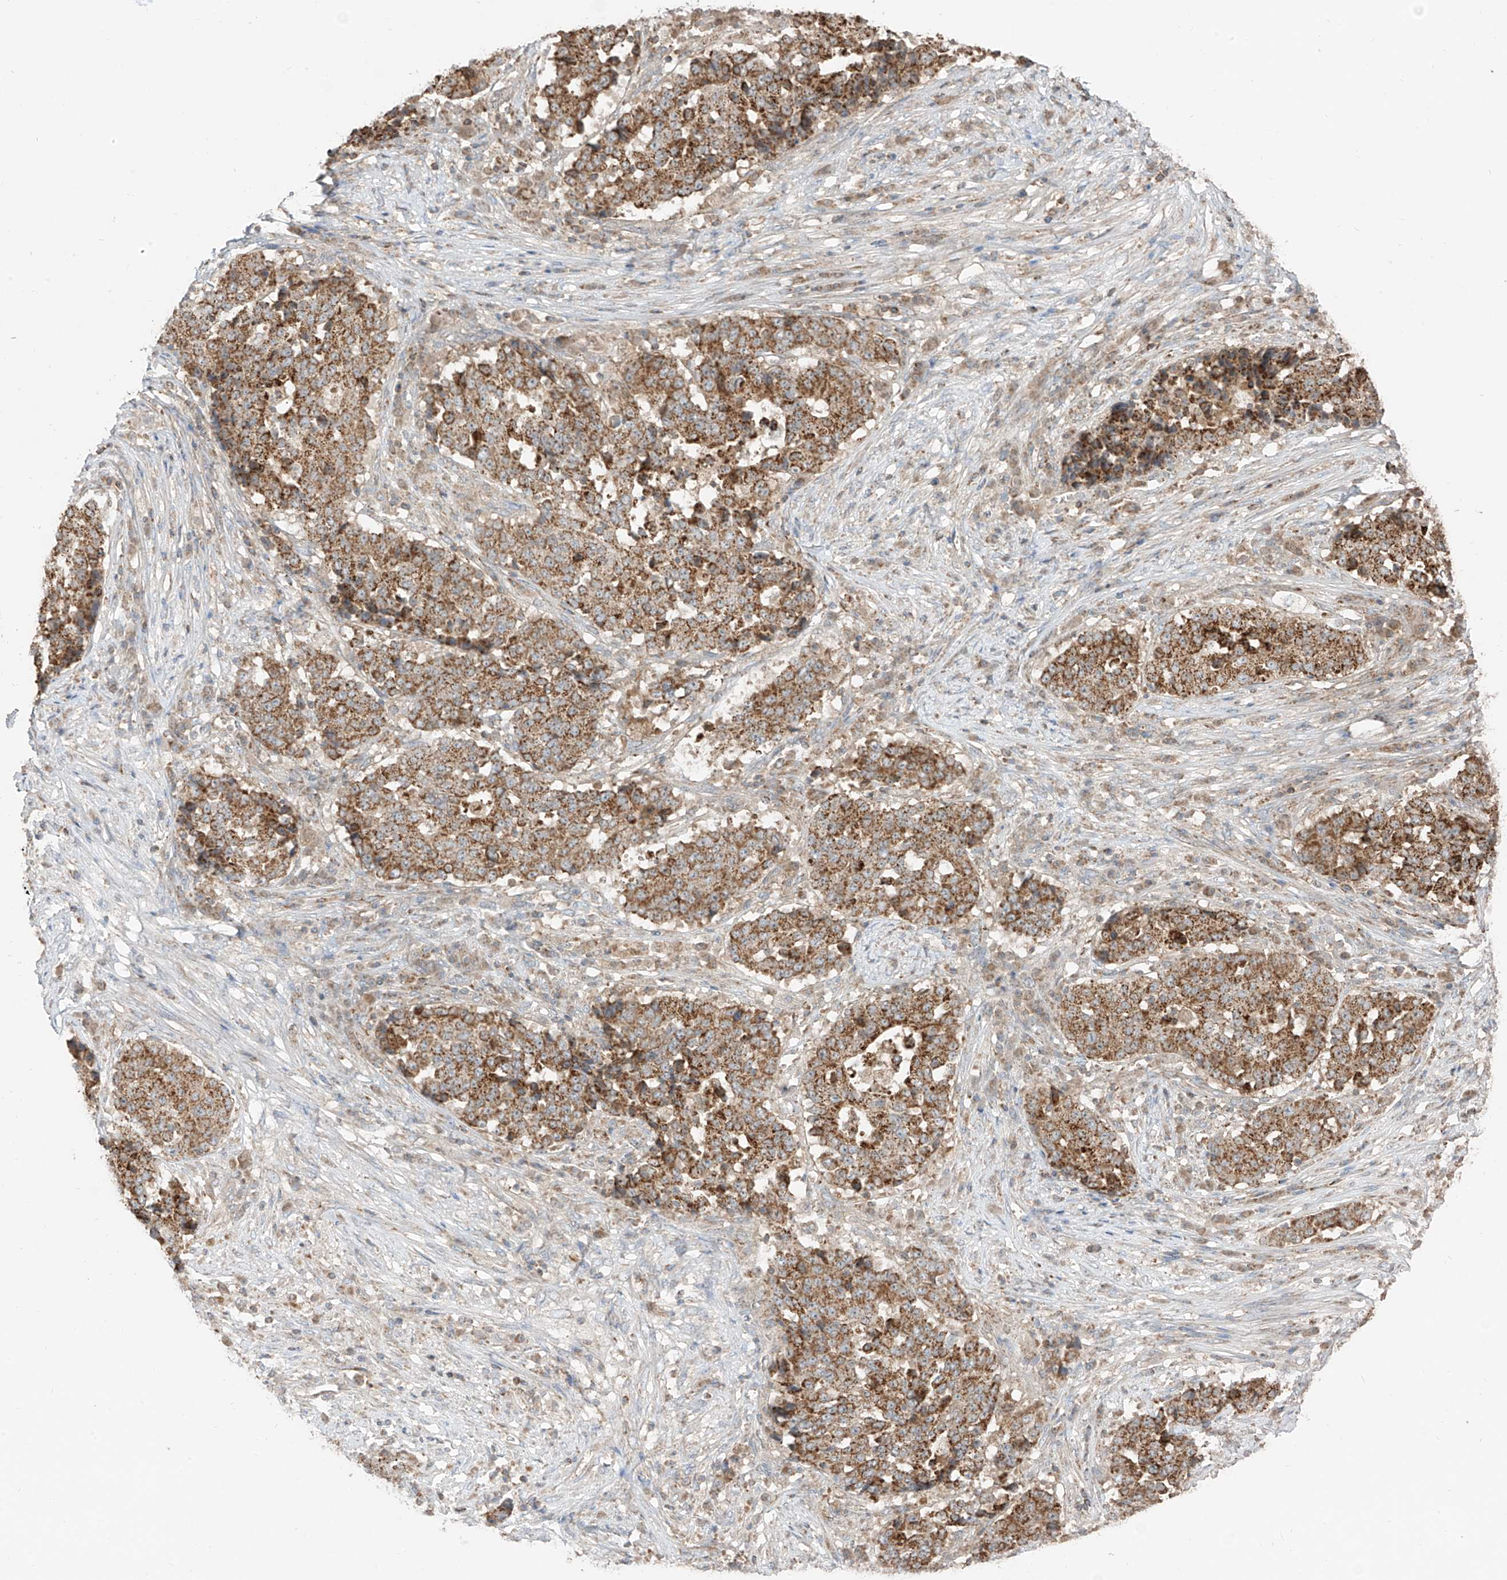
{"staining": {"intensity": "moderate", "quantity": ">75%", "location": "cytoplasmic/membranous"}, "tissue": "stomach cancer", "cell_type": "Tumor cells", "image_type": "cancer", "snomed": [{"axis": "morphology", "description": "Adenocarcinoma, NOS"}, {"axis": "topography", "description": "Stomach"}], "caption": "Approximately >75% of tumor cells in human adenocarcinoma (stomach) show moderate cytoplasmic/membranous protein expression as visualized by brown immunohistochemical staining.", "gene": "ETHE1", "patient": {"sex": "male", "age": 59}}